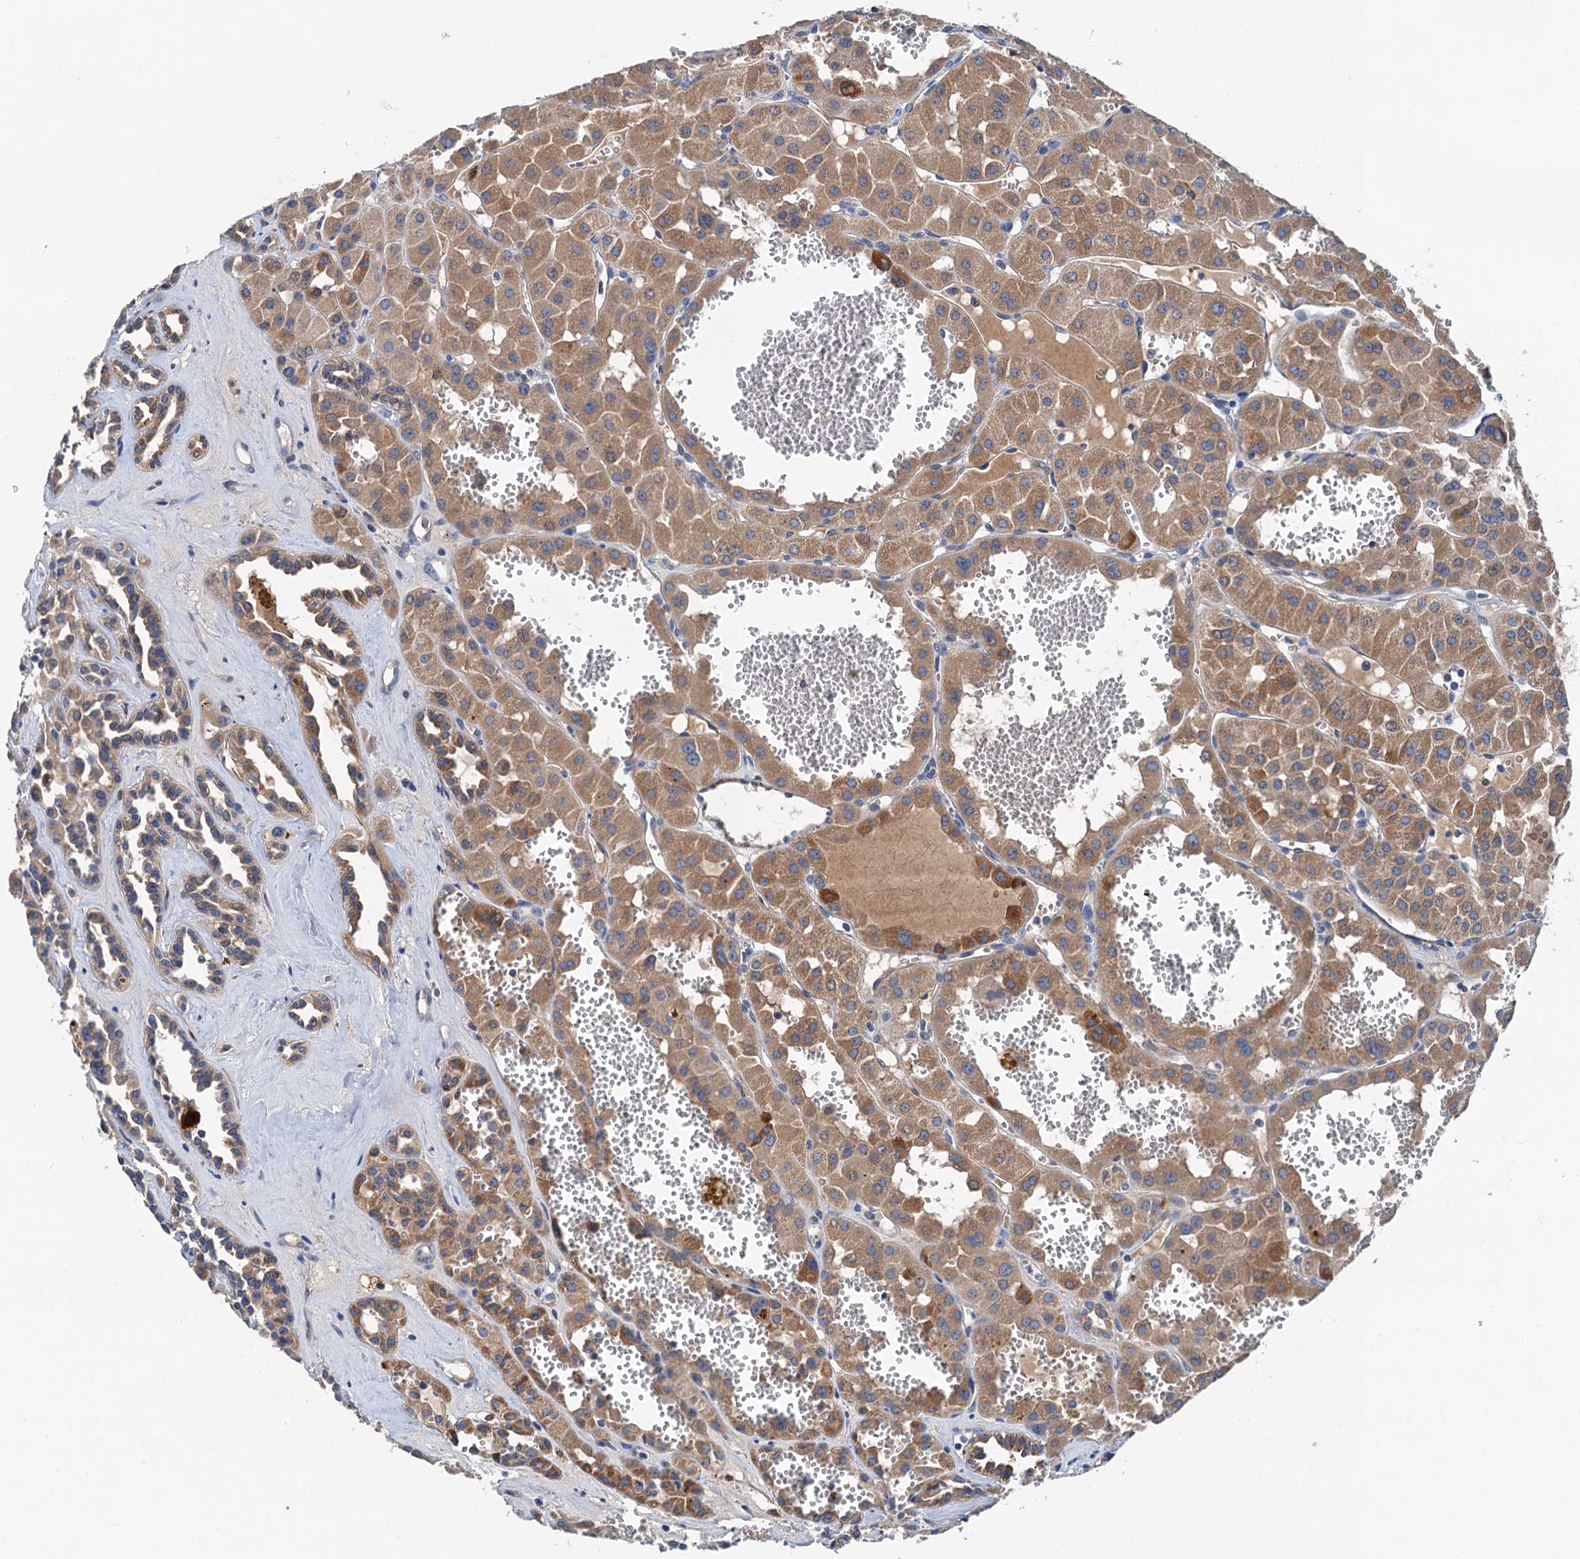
{"staining": {"intensity": "moderate", "quantity": ">75%", "location": "cytoplasmic/membranous"}, "tissue": "renal cancer", "cell_type": "Tumor cells", "image_type": "cancer", "snomed": [{"axis": "morphology", "description": "Carcinoma, NOS"}, {"axis": "topography", "description": "Kidney"}], "caption": "This is a micrograph of immunohistochemistry (IHC) staining of renal carcinoma, which shows moderate expression in the cytoplasmic/membranous of tumor cells.", "gene": "CSTPP1", "patient": {"sex": "female", "age": 75}}